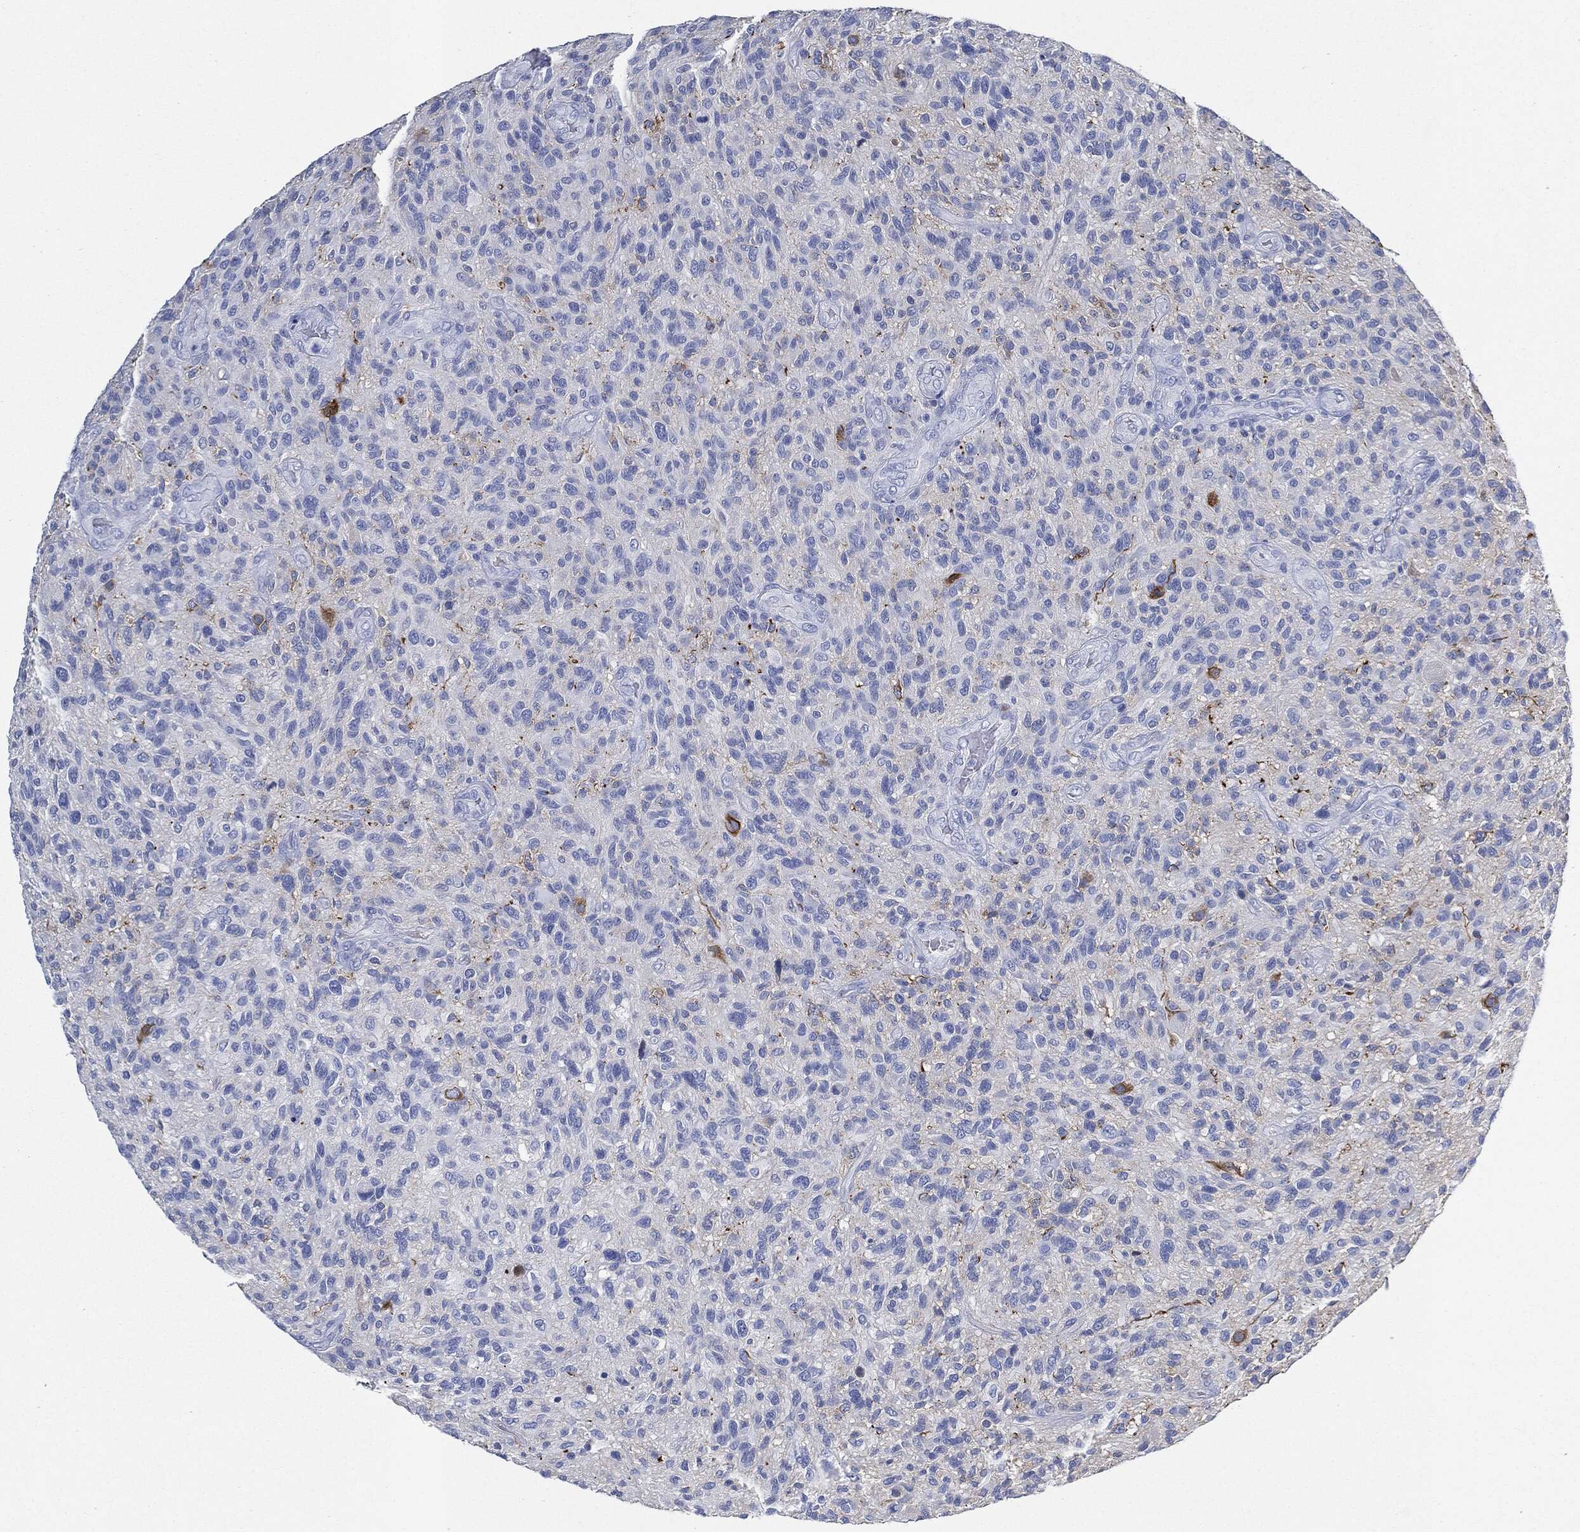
{"staining": {"intensity": "negative", "quantity": "none", "location": "none"}, "tissue": "glioma", "cell_type": "Tumor cells", "image_type": "cancer", "snomed": [{"axis": "morphology", "description": "Glioma, malignant, High grade"}, {"axis": "topography", "description": "Brain"}], "caption": "DAB immunohistochemical staining of human malignant high-grade glioma demonstrates no significant staining in tumor cells.", "gene": "IGLV6-57", "patient": {"sex": "male", "age": 47}}